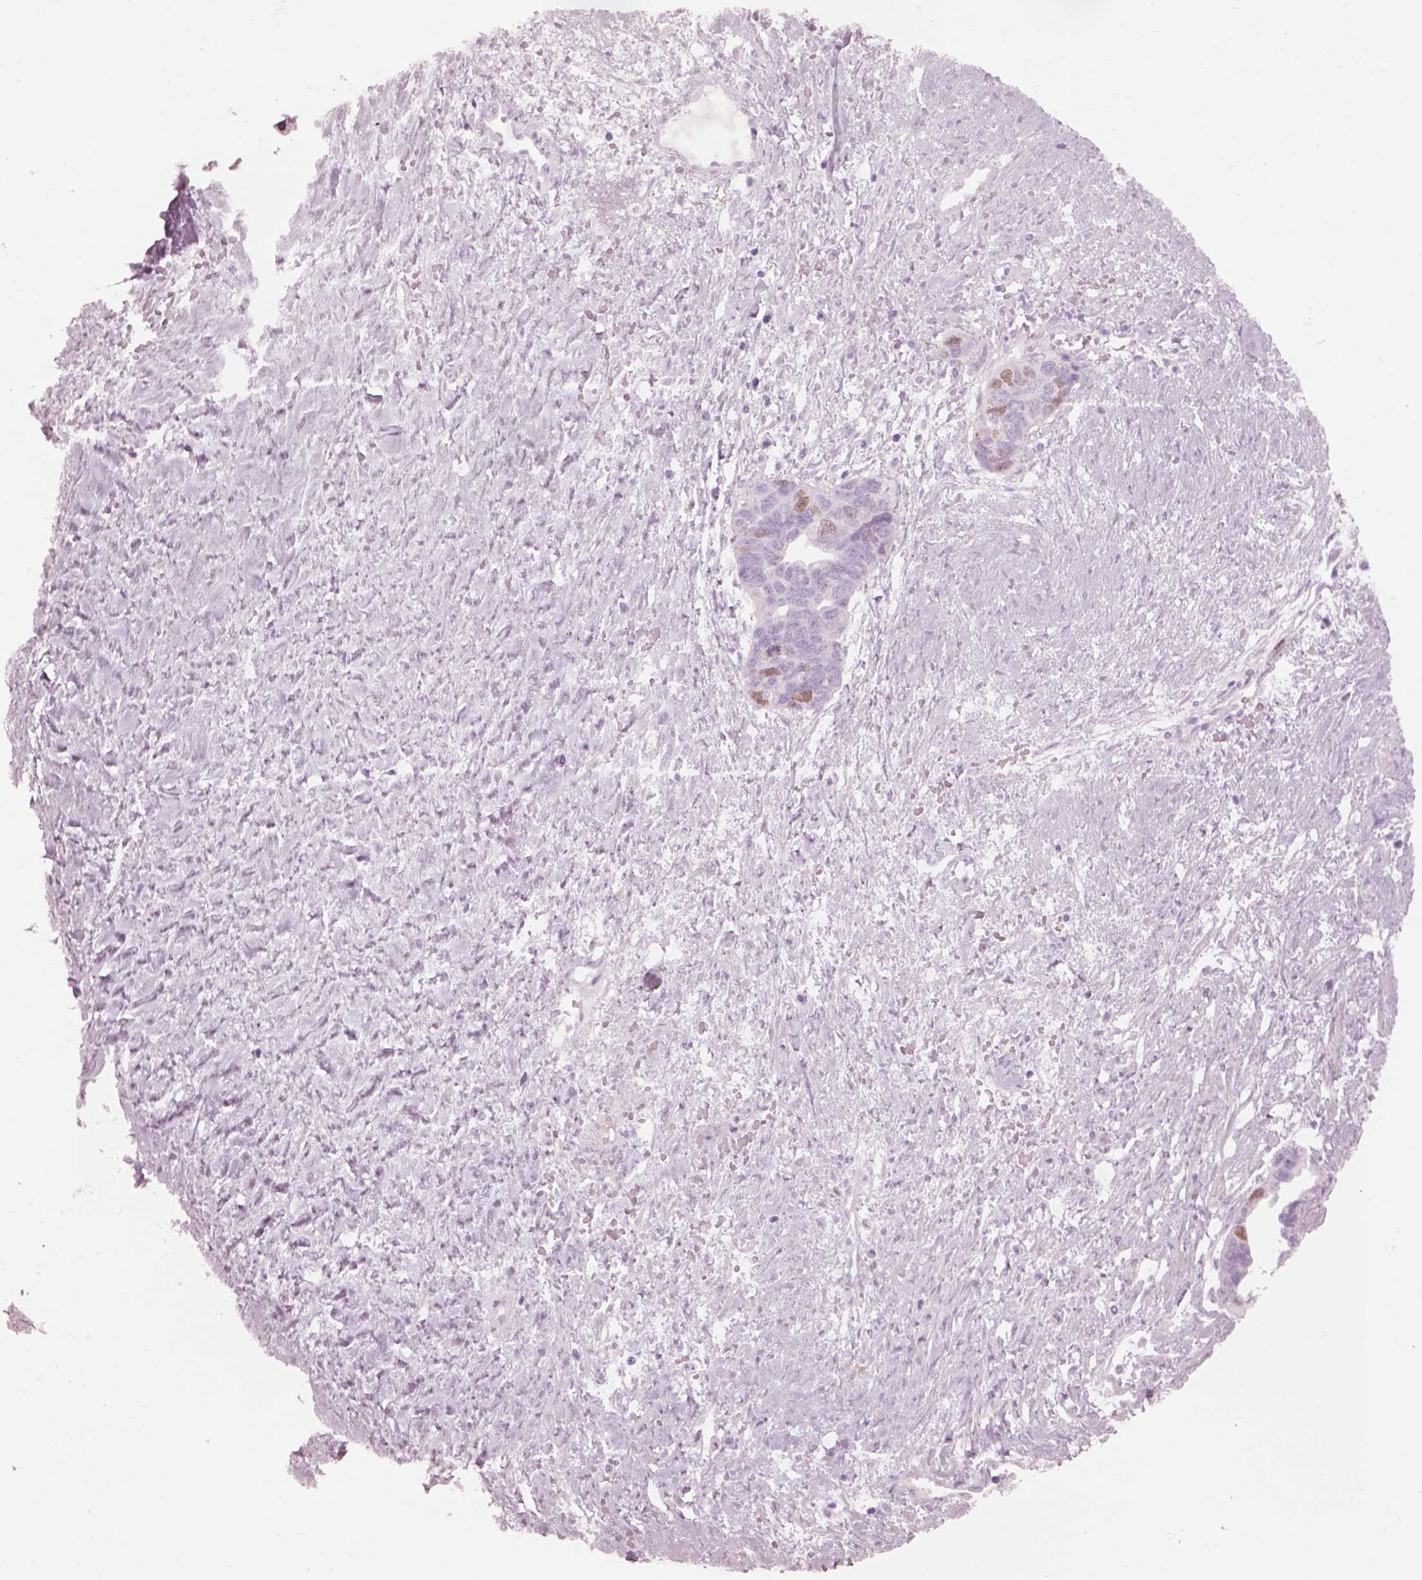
{"staining": {"intensity": "negative", "quantity": "none", "location": "none"}, "tissue": "ovarian cancer", "cell_type": "Tumor cells", "image_type": "cancer", "snomed": [{"axis": "morphology", "description": "Cystadenocarcinoma, serous, NOS"}, {"axis": "topography", "description": "Ovary"}], "caption": "This is a micrograph of immunohistochemistry staining of ovarian cancer (serous cystadenocarcinoma), which shows no staining in tumor cells.", "gene": "KRTAP24-1", "patient": {"sex": "female", "age": 69}}